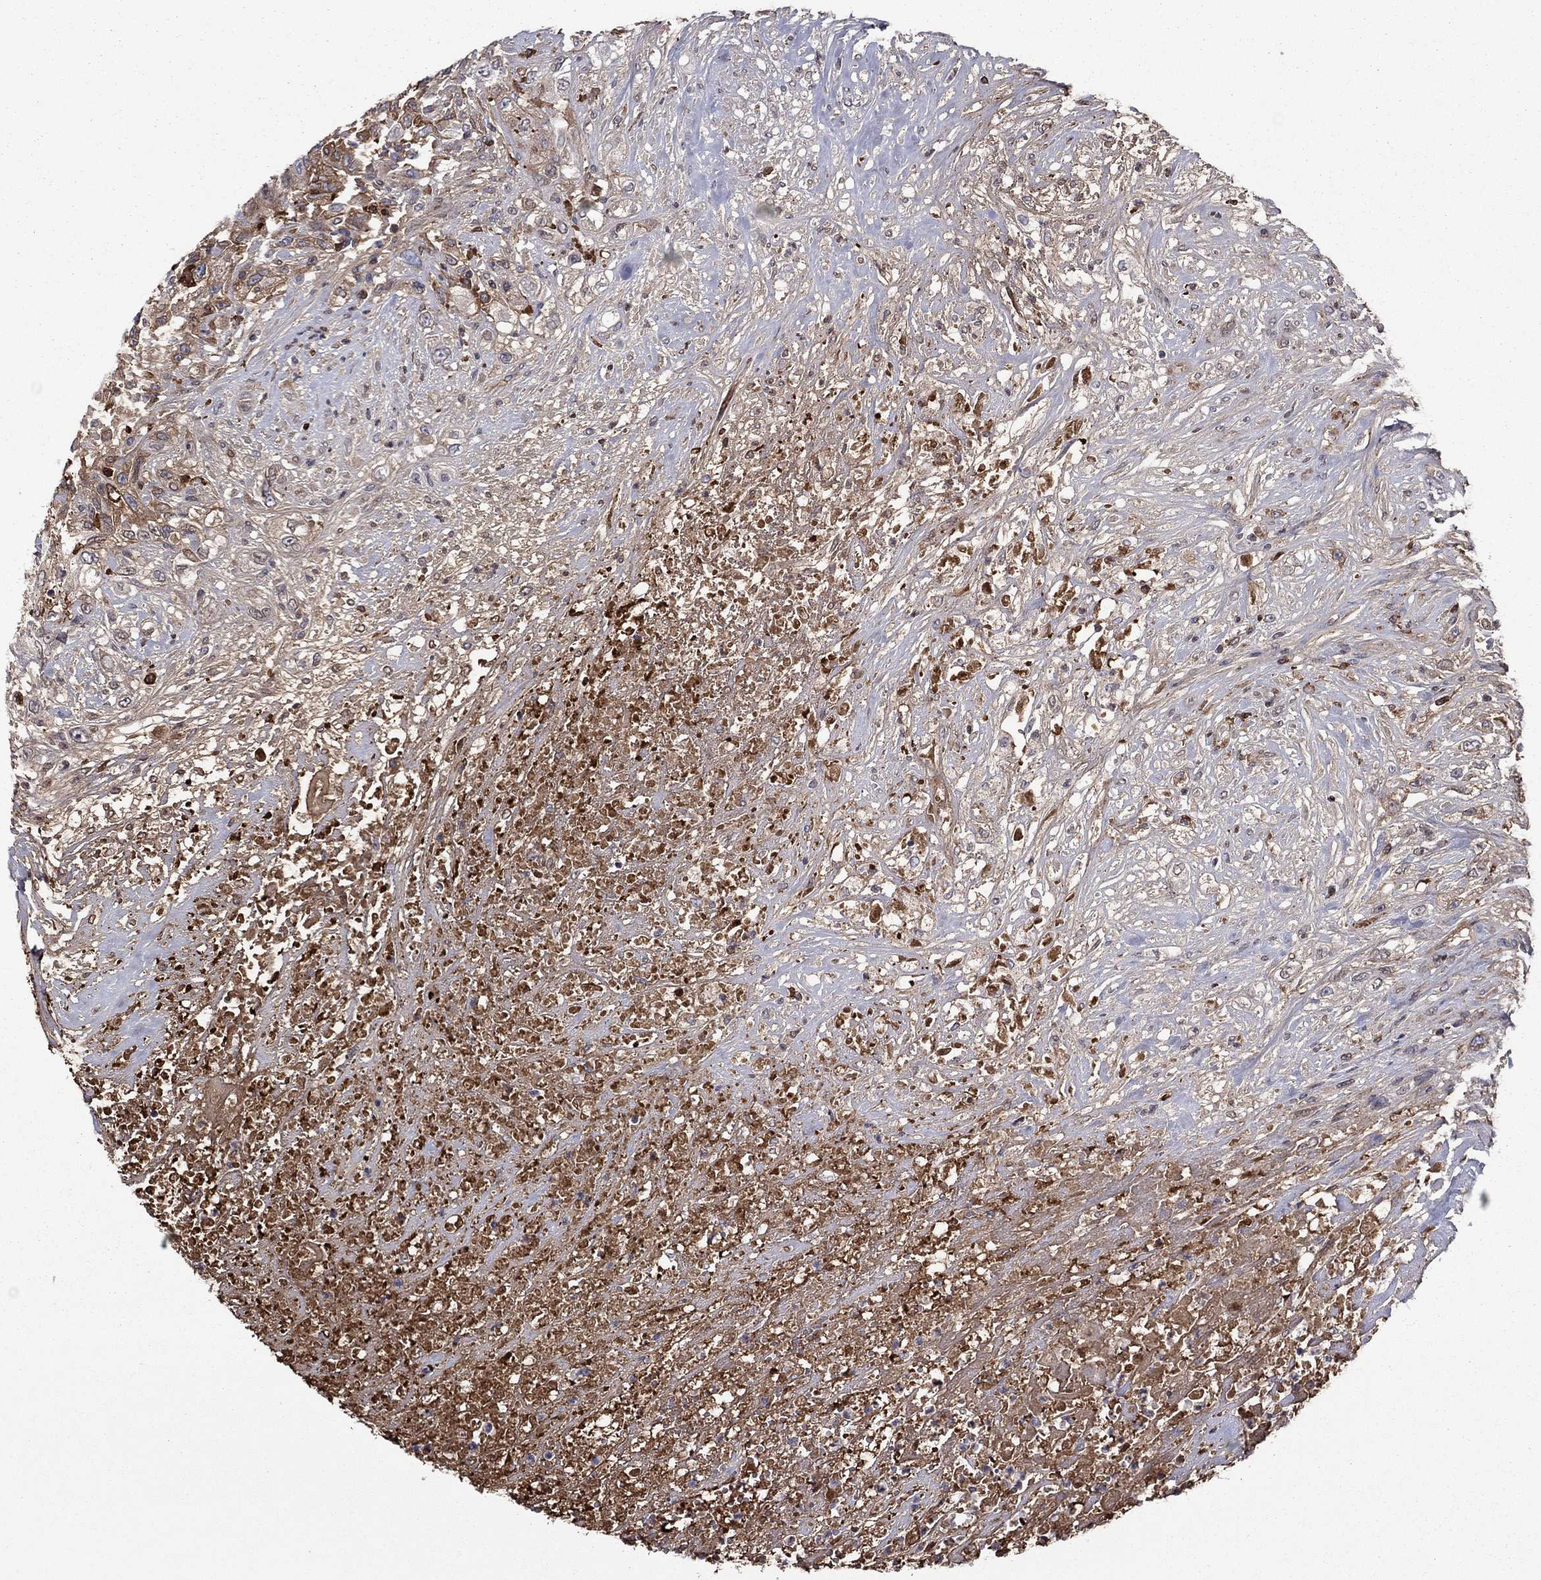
{"staining": {"intensity": "strong", "quantity": "<25%", "location": "cytoplasmic/membranous"}, "tissue": "urothelial cancer", "cell_type": "Tumor cells", "image_type": "cancer", "snomed": [{"axis": "morphology", "description": "Urothelial carcinoma, High grade"}, {"axis": "topography", "description": "Urinary bladder"}], "caption": "Protein staining of urothelial cancer tissue demonstrates strong cytoplasmic/membranous expression in approximately <25% of tumor cells.", "gene": "HPX", "patient": {"sex": "female", "age": 56}}